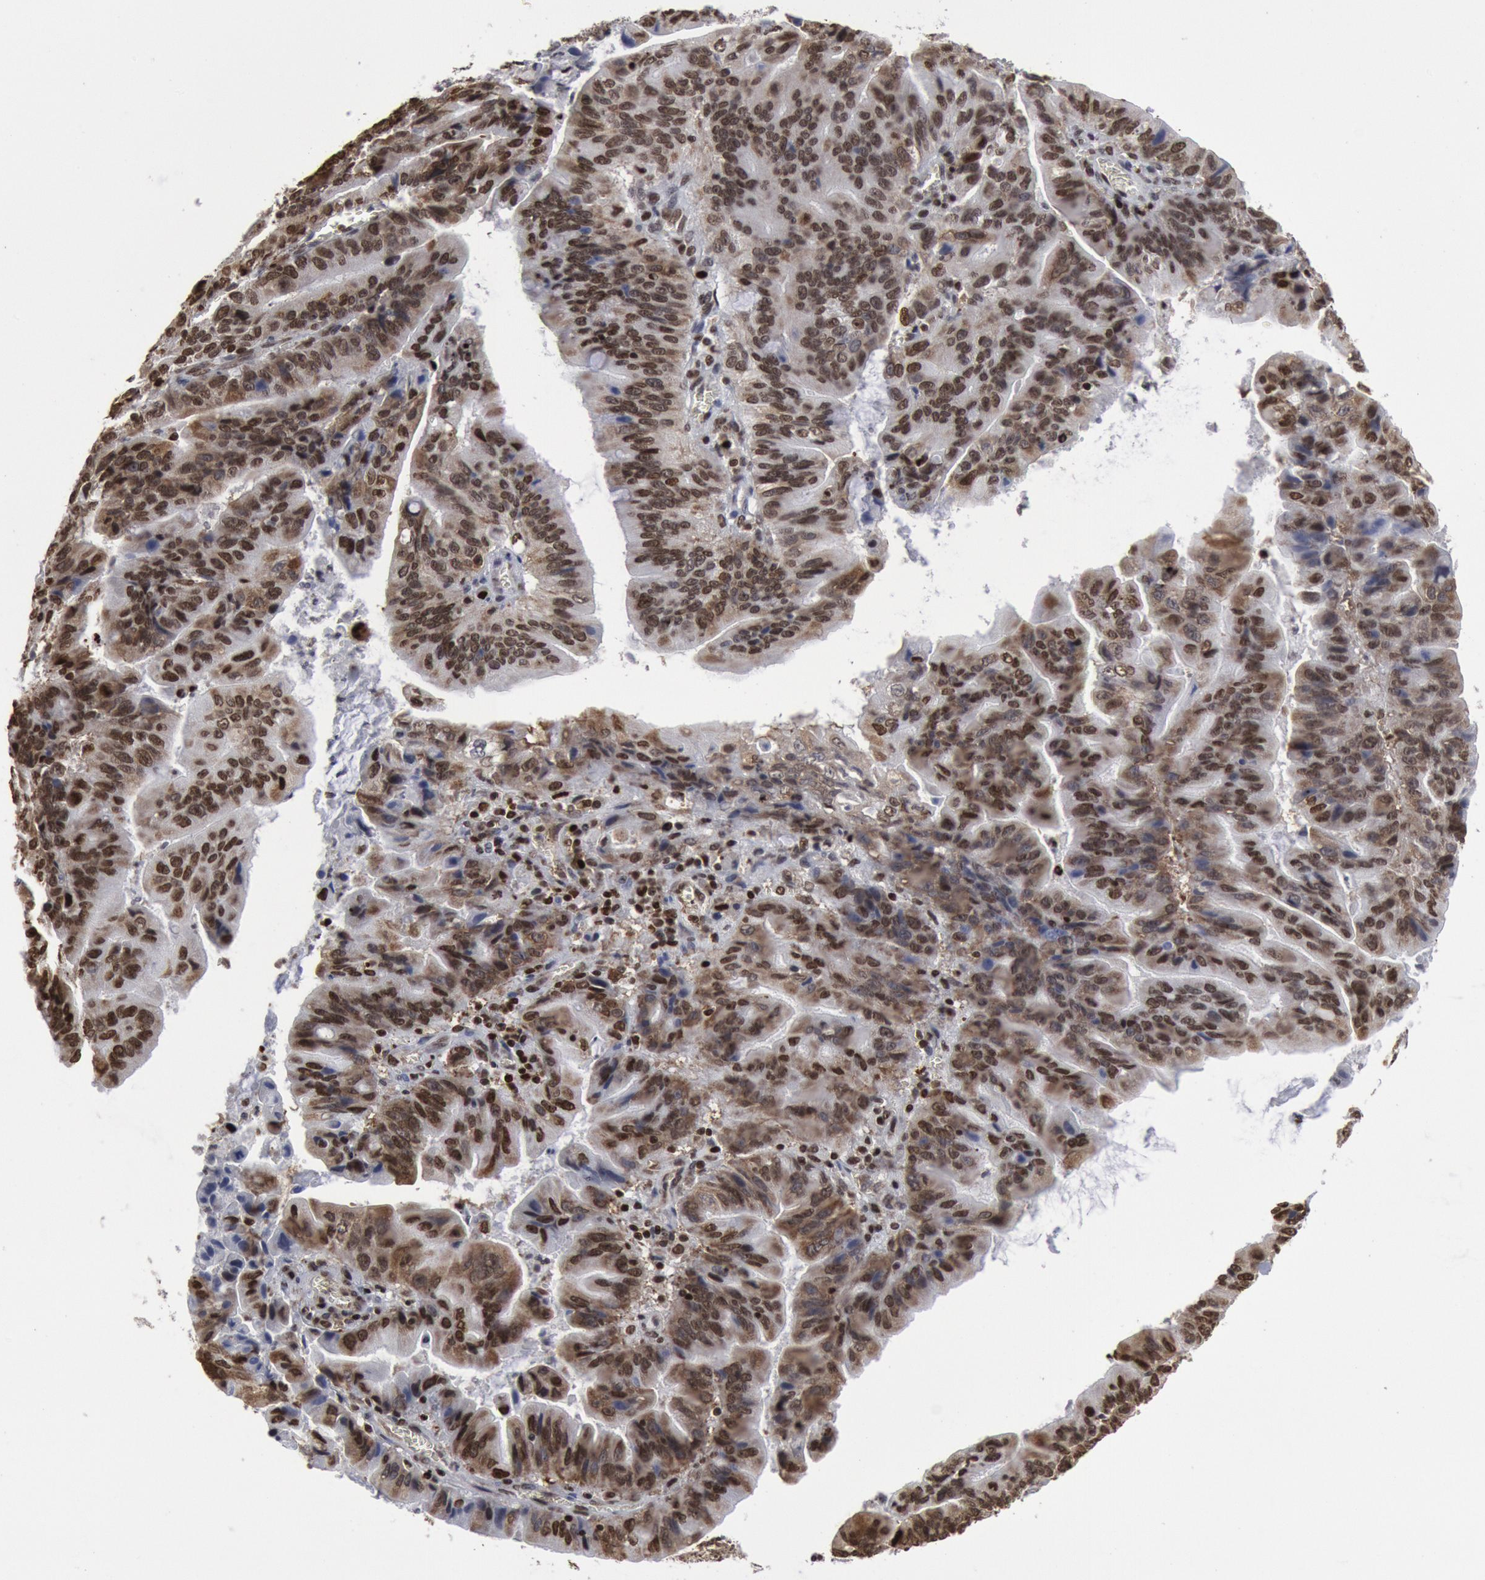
{"staining": {"intensity": "strong", "quantity": ">75%", "location": "nuclear"}, "tissue": "stomach cancer", "cell_type": "Tumor cells", "image_type": "cancer", "snomed": [{"axis": "morphology", "description": "Adenocarcinoma, NOS"}, {"axis": "topography", "description": "Stomach, upper"}], "caption": "The immunohistochemical stain labels strong nuclear expression in tumor cells of stomach adenocarcinoma tissue.", "gene": "SUB1", "patient": {"sex": "male", "age": 63}}